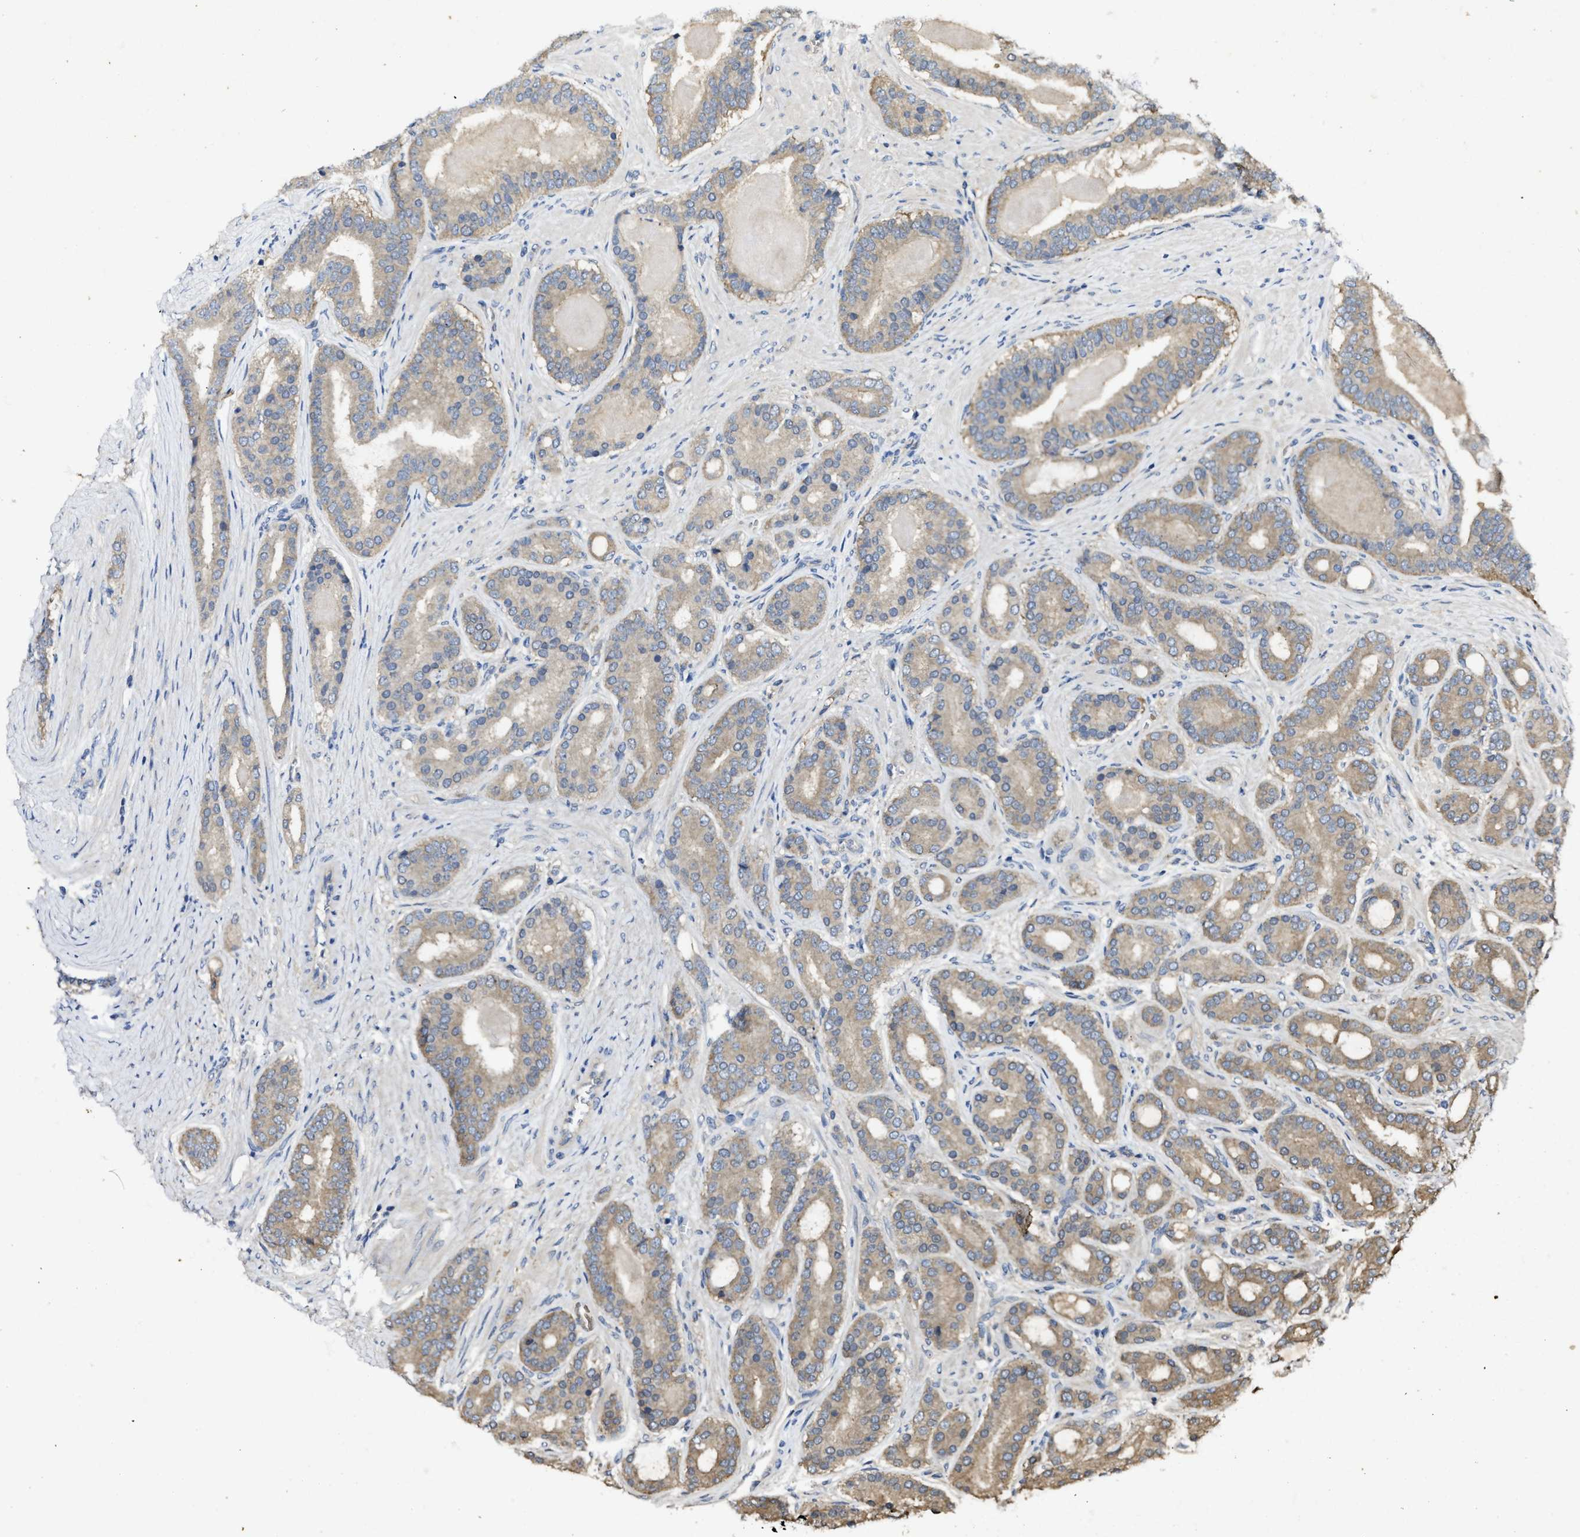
{"staining": {"intensity": "weak", "quantity": ">75%", "location": "cytoplasmic/membranous"}, "tissue": "prostate cancer", "cell_type": "Tumor cells", "image_type": "cancer", "snomed": [{"axis": "morphology", "description": "Adenocarcinoma, High grade"}, {"axis": "topography", "description": "Prostate"}], "caption": "Human prostate high-grade adenocarcinoma stained with a brown dye demonstrates weak cytoplasmic/membranous positive positivity in about >75% of tumor cells.", "gene": "PPP3CA", "patient": {"sex": "male", "age": 60}}